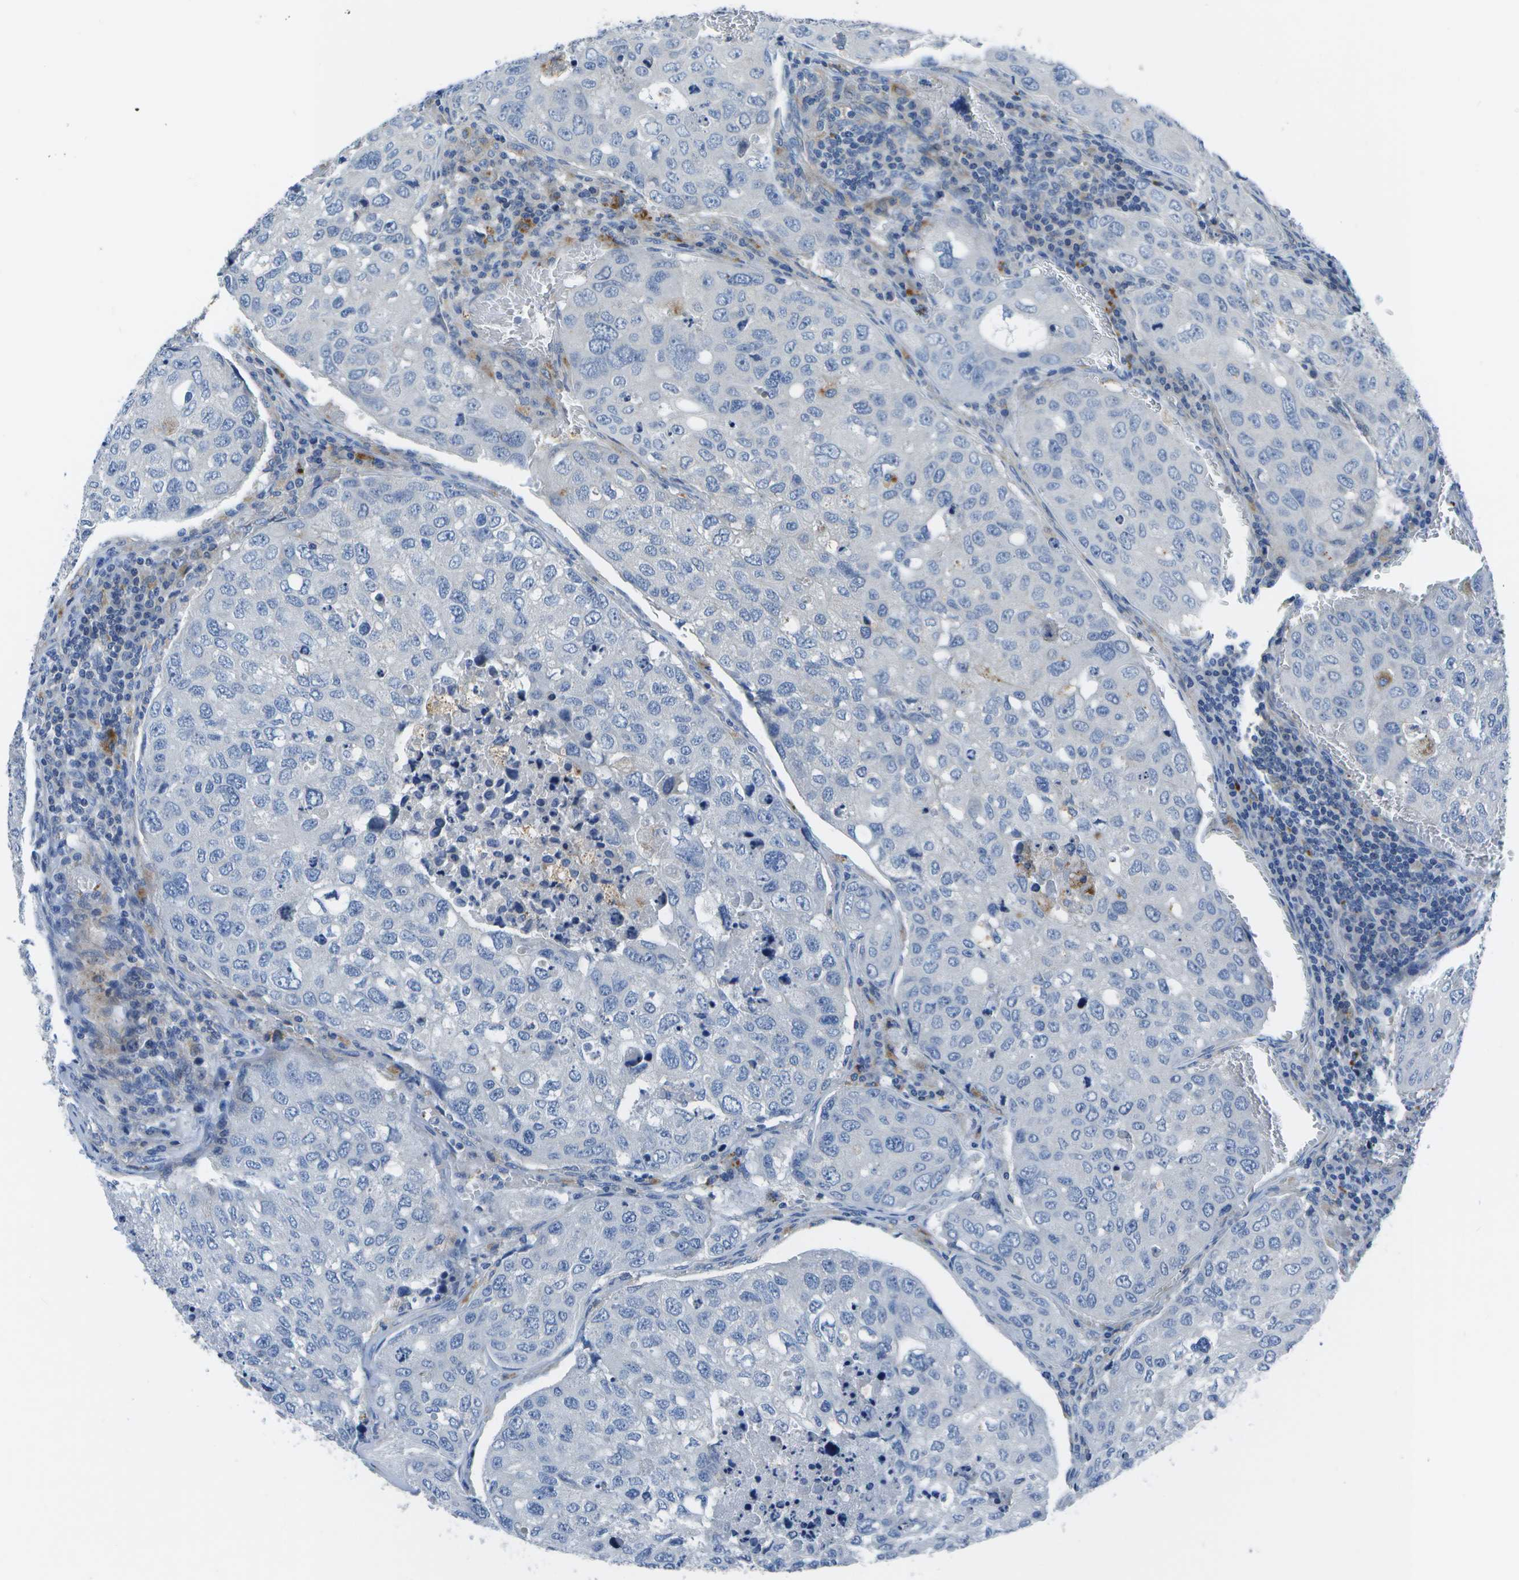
{"staining": {"intensity": "negative", "quantity": "none", "location": "none"}, "tissue": "urothelial cancer", "cell_type": "Tumor cells", "image_type": "cancer", "snomed": [{"axis": "morphology", "description": "Urothelial carcinoma, High grade"}, {"axis": "topography", "description": "Lymph node"}, {"axis": "topography", "description": "Urinary bladder"}], "caption": "The image shows no significant positivity in tumor cells of urothelial cancer.", "gene": "DCT", "patient": {"sex": "male", "age": 51}}